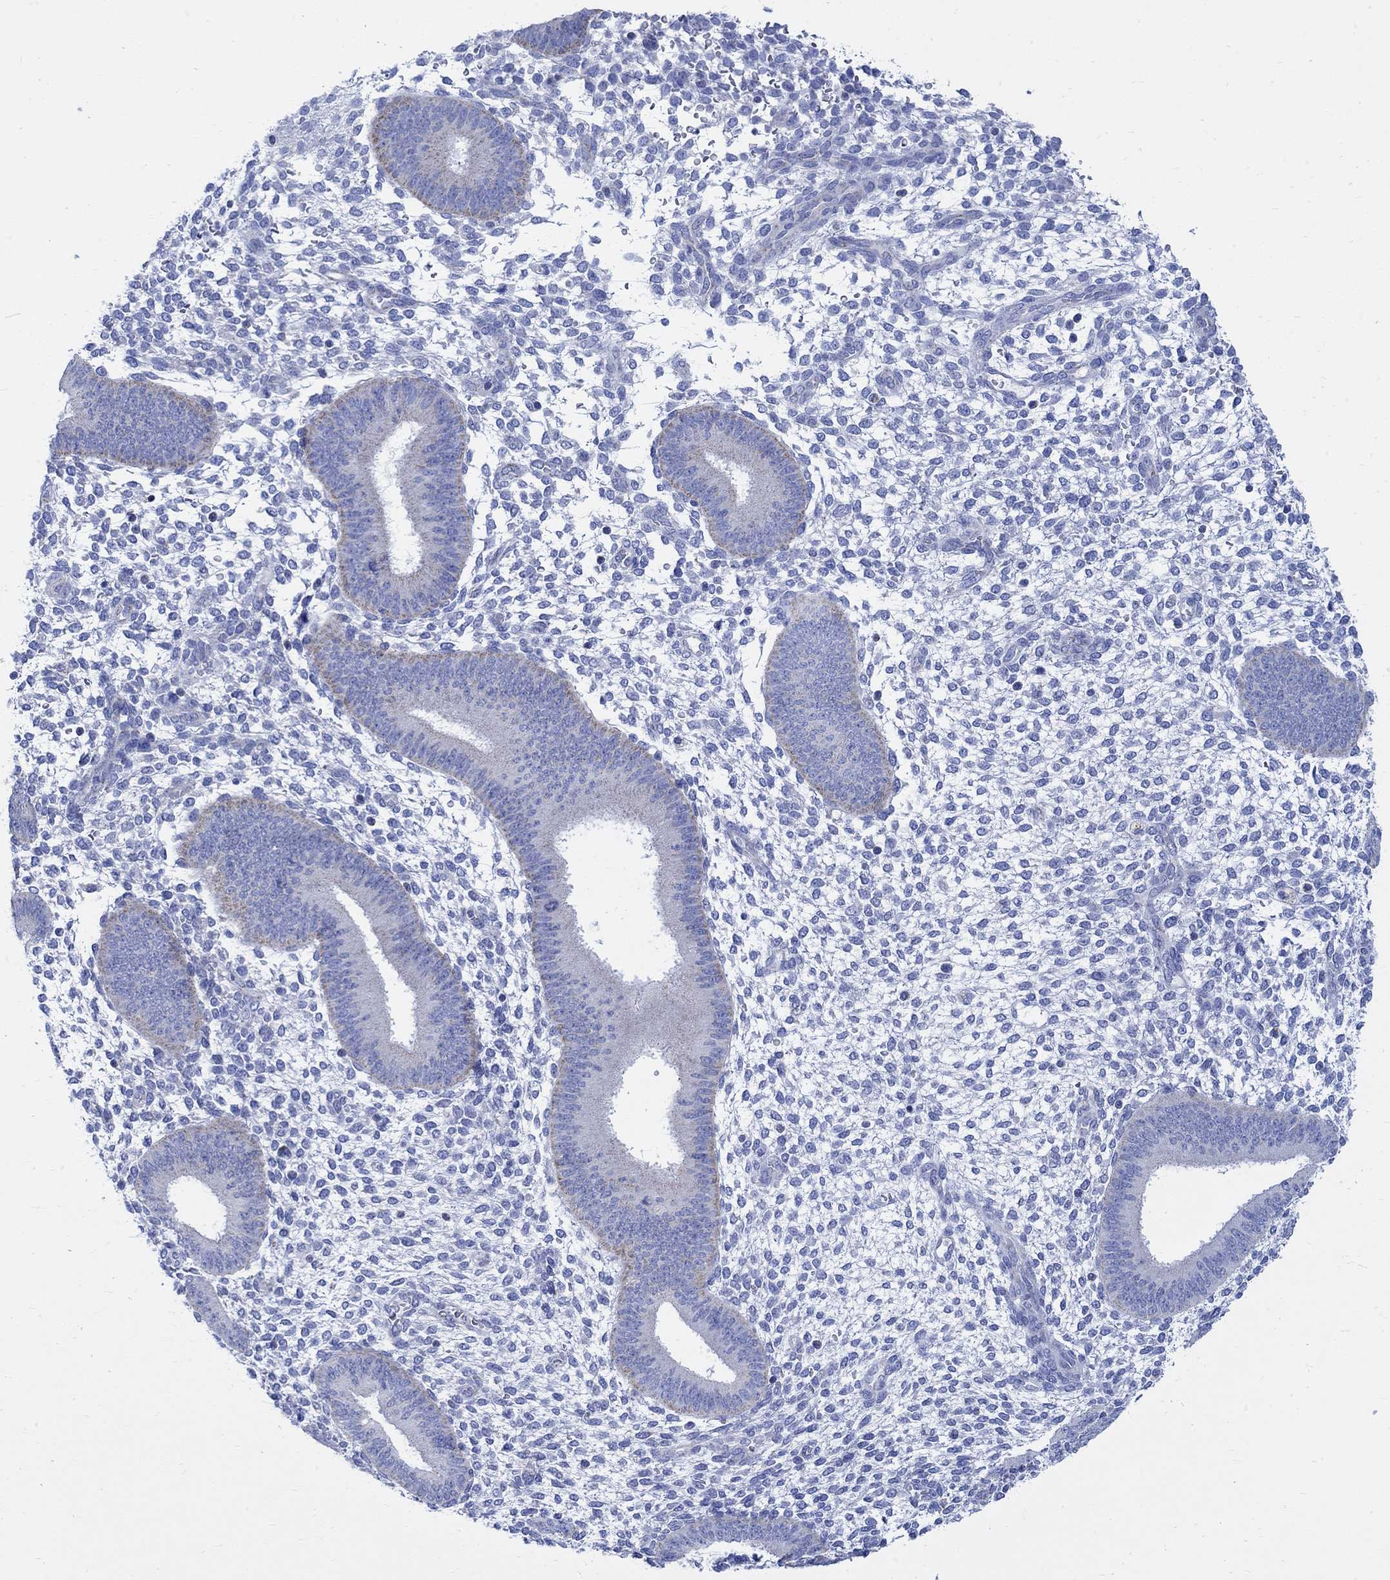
{"staining": {"intensity": "negative", "quantity": "none", "location": "none"}, "tissue": "endometrium", "cell_type": "Cells in endometrial stroma", "image_type": "normal", "snomed": [{"axis": "morphology", "description": "Normal tissue, NOS"}, {"axis": "topography", "description": "Endometrium"}], "caption": "IHC image of benign endometrium: endometrium stained with DAB (3,3'-diaminobenzidine) displays no significant protein positivity in cells in endometrial stroma. (Immunohistochemistry, brightfield microscopy, high magnification).", "gene": "CPLX1", "patient": {"sex": "female", "age": 39}}